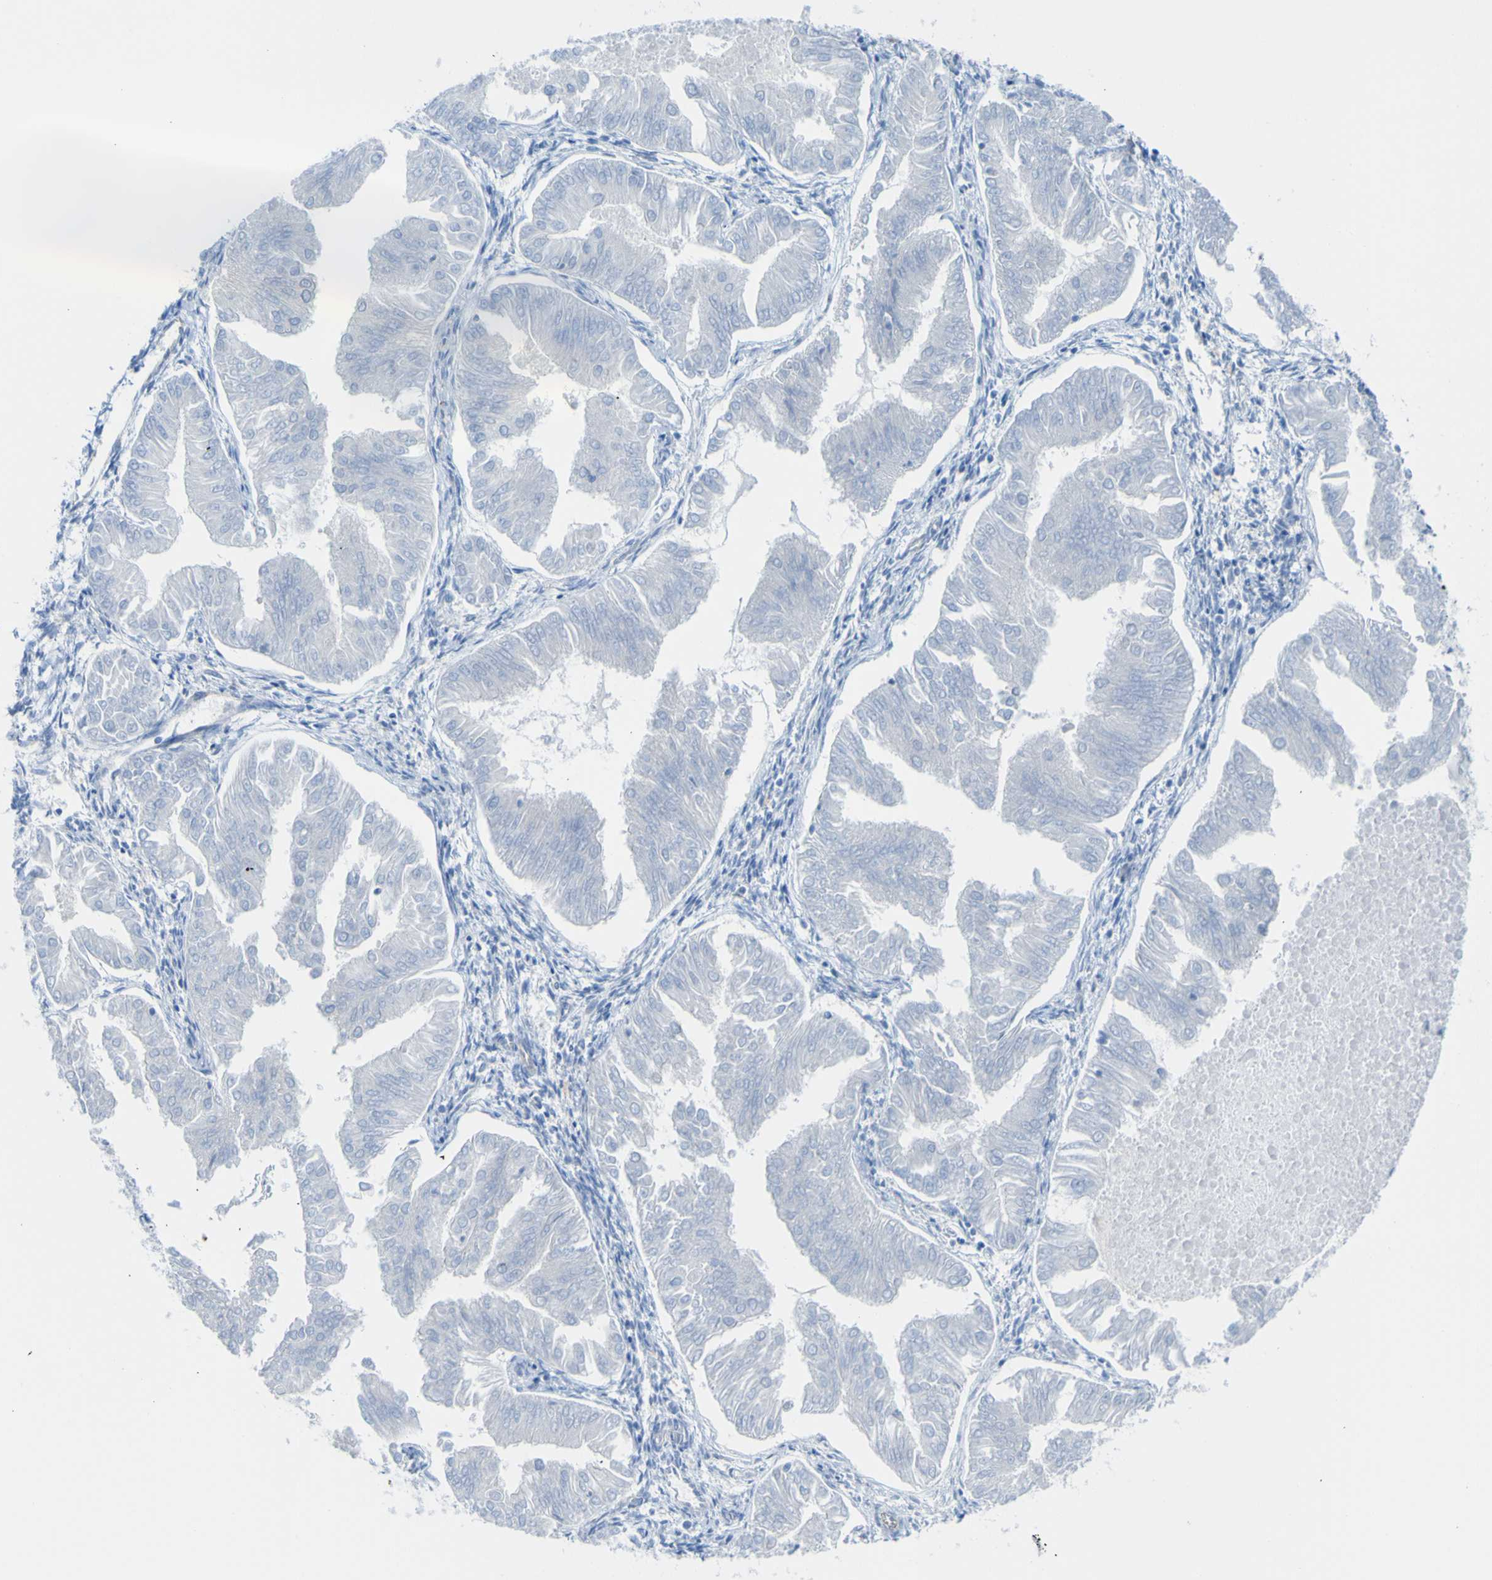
{"staining": {"intensity": "negative", "quantity": "none", "location": "none"}, "tissue": "endometrial cancer", "cell_type": "Tumor cells", "image_type": "cancer", "snomed": [{"axis": "morphology", "description": "Adenocarcinoma, NOS"}, {"axis": "topography", "description": "Endometrium"}], "caption": "Histopathology image shows no significant protein staining in tumor cells of adenocarcinoma (endometrial). (Brightfield microscopy of DAB IHC at high magnification).", "gene": "CD93", "patient": {"sex": "female", "age": 53}}